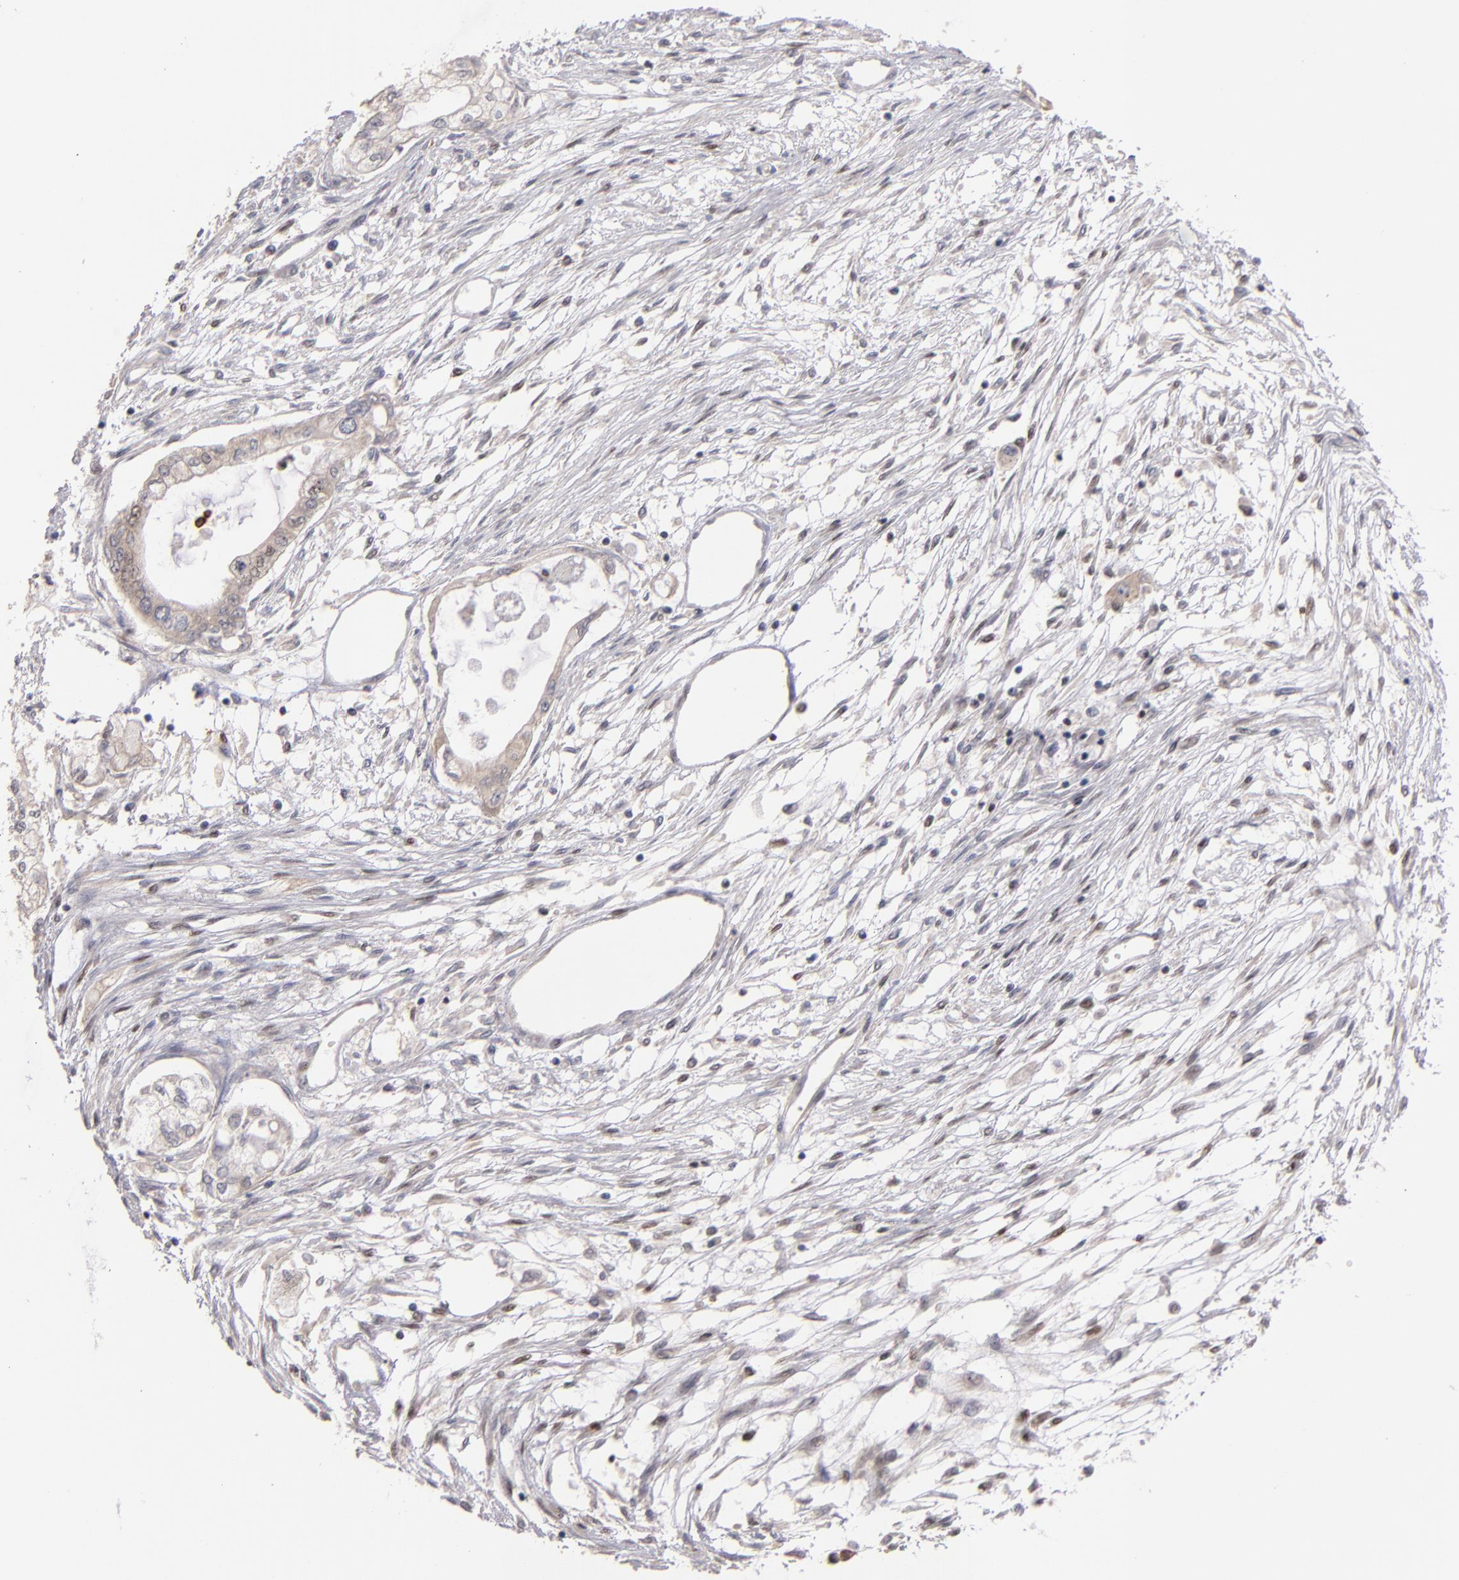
{"staining": {"intensity": "weak", "quantity": ">75%", "location": "cytoplasmic/membranous,nuclear"}, "tissue": "pancreatic cancer", "cell_type": "Tumor cells", "image_type": "cancer", "snomed": [{"axis": "morphology", "description": "Adenocarcinoma, NOS"}, {"axis": "topography", "description": "Pancreas"}], "caption": "A histopathology image of human pancreatic cancer stained for a protein exhibits weak cytoplasmic/membranous and nuclear brown staining in tumor cells.", "gene": "PCNX4", "patient": {"sex": "male", "age": 79}}